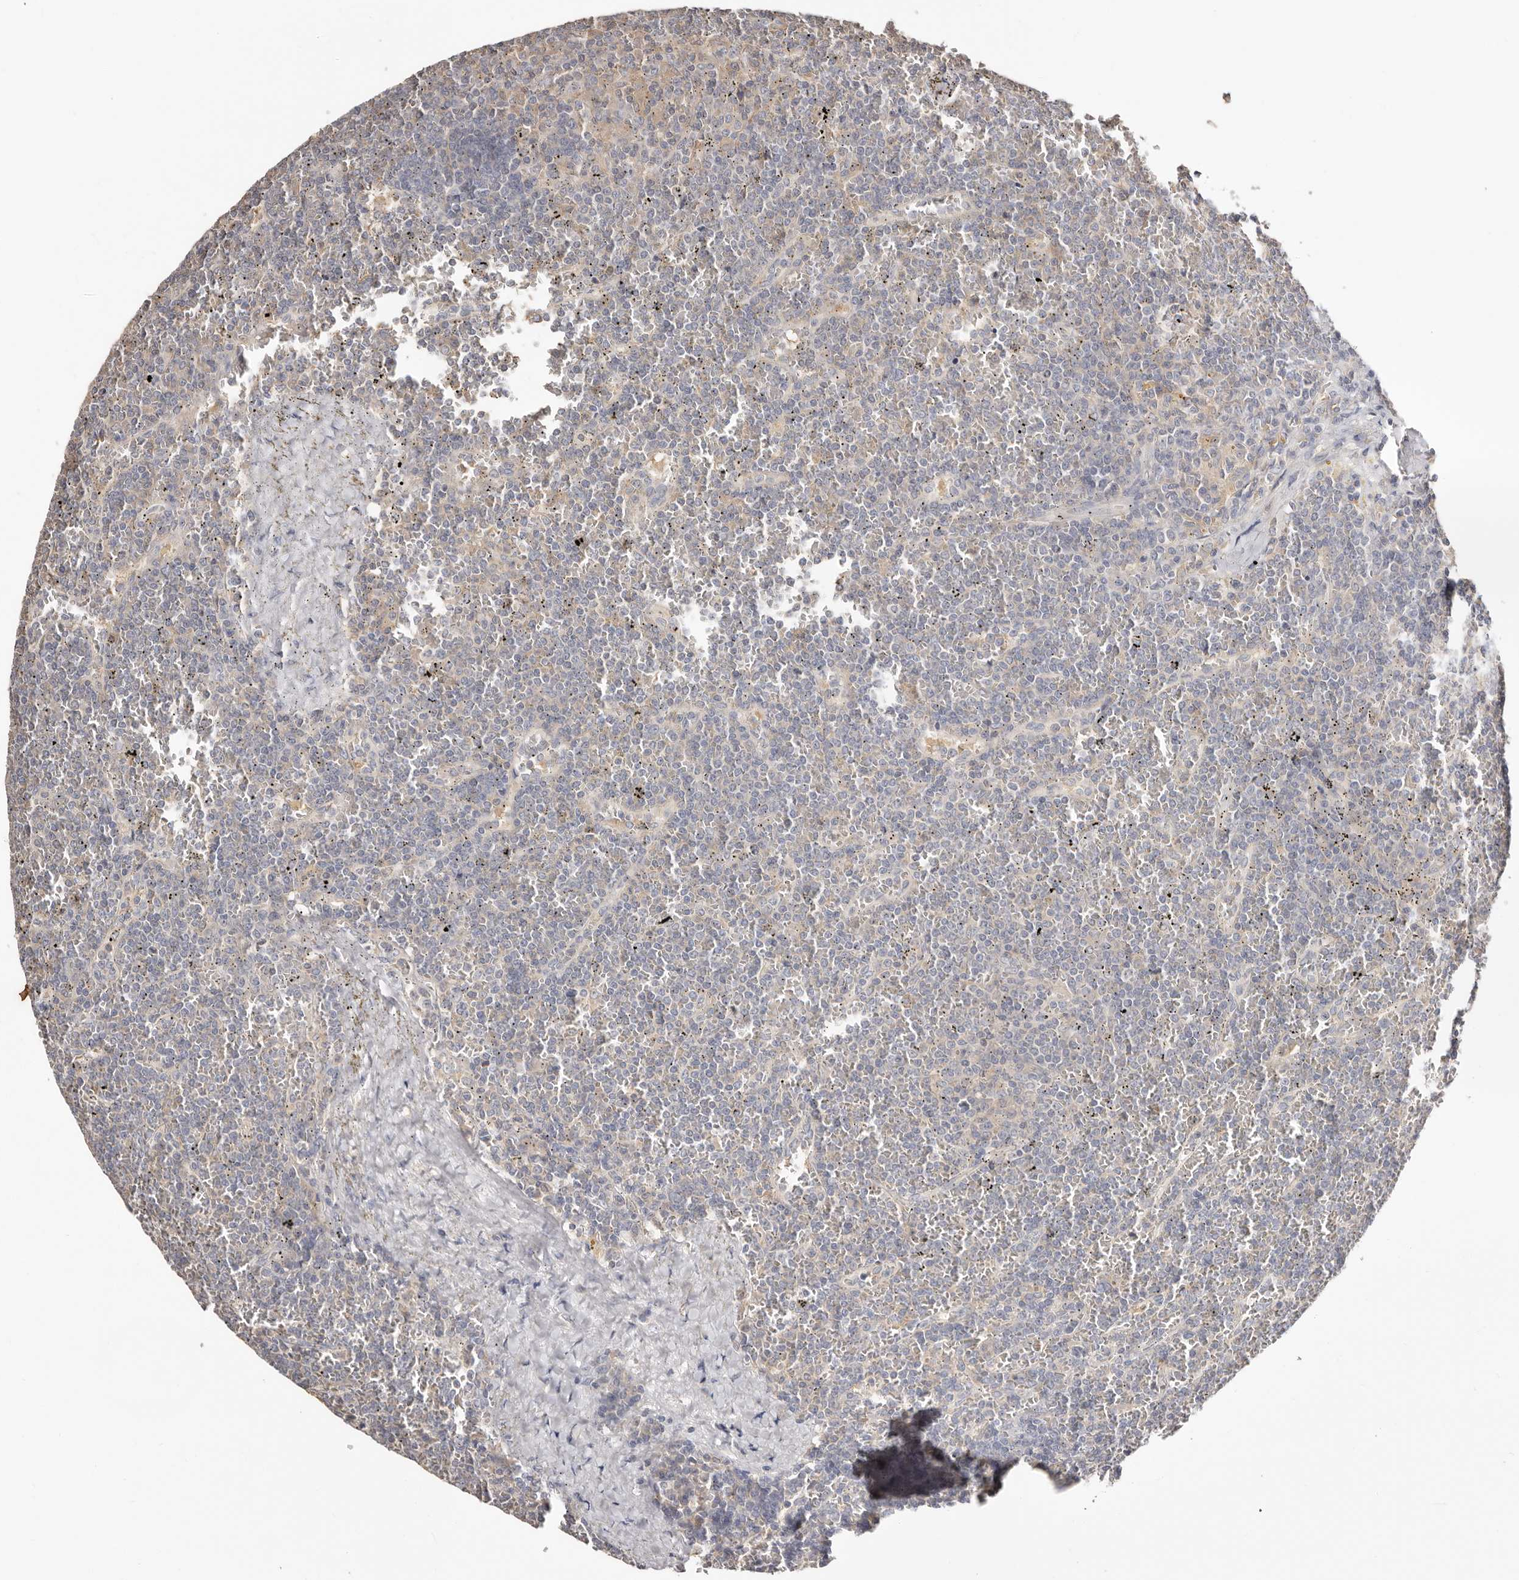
{"staining": {"intensity": "weak", "quantity": "<25%", "location": "cytoplasmic/membranous"}, "tissue": "lymphoma", "cell_type": "Tumor cells", "image_type": "cancer", "snomed": [{"axis": "morphology", "description": "Malignant lymphoma, non-Hodgkin's type, Low grade"}, {"axis": "topography", "description": "Spleen"}], "caption": "This is a photomicrograph of immunohistochemistry staining of low-grade malignant lymphoma, non-Hodgkin's type, which shows no staining in tumor cells.", "gene": "S100A14", "patient": {"sex": "female", "age": 19}}